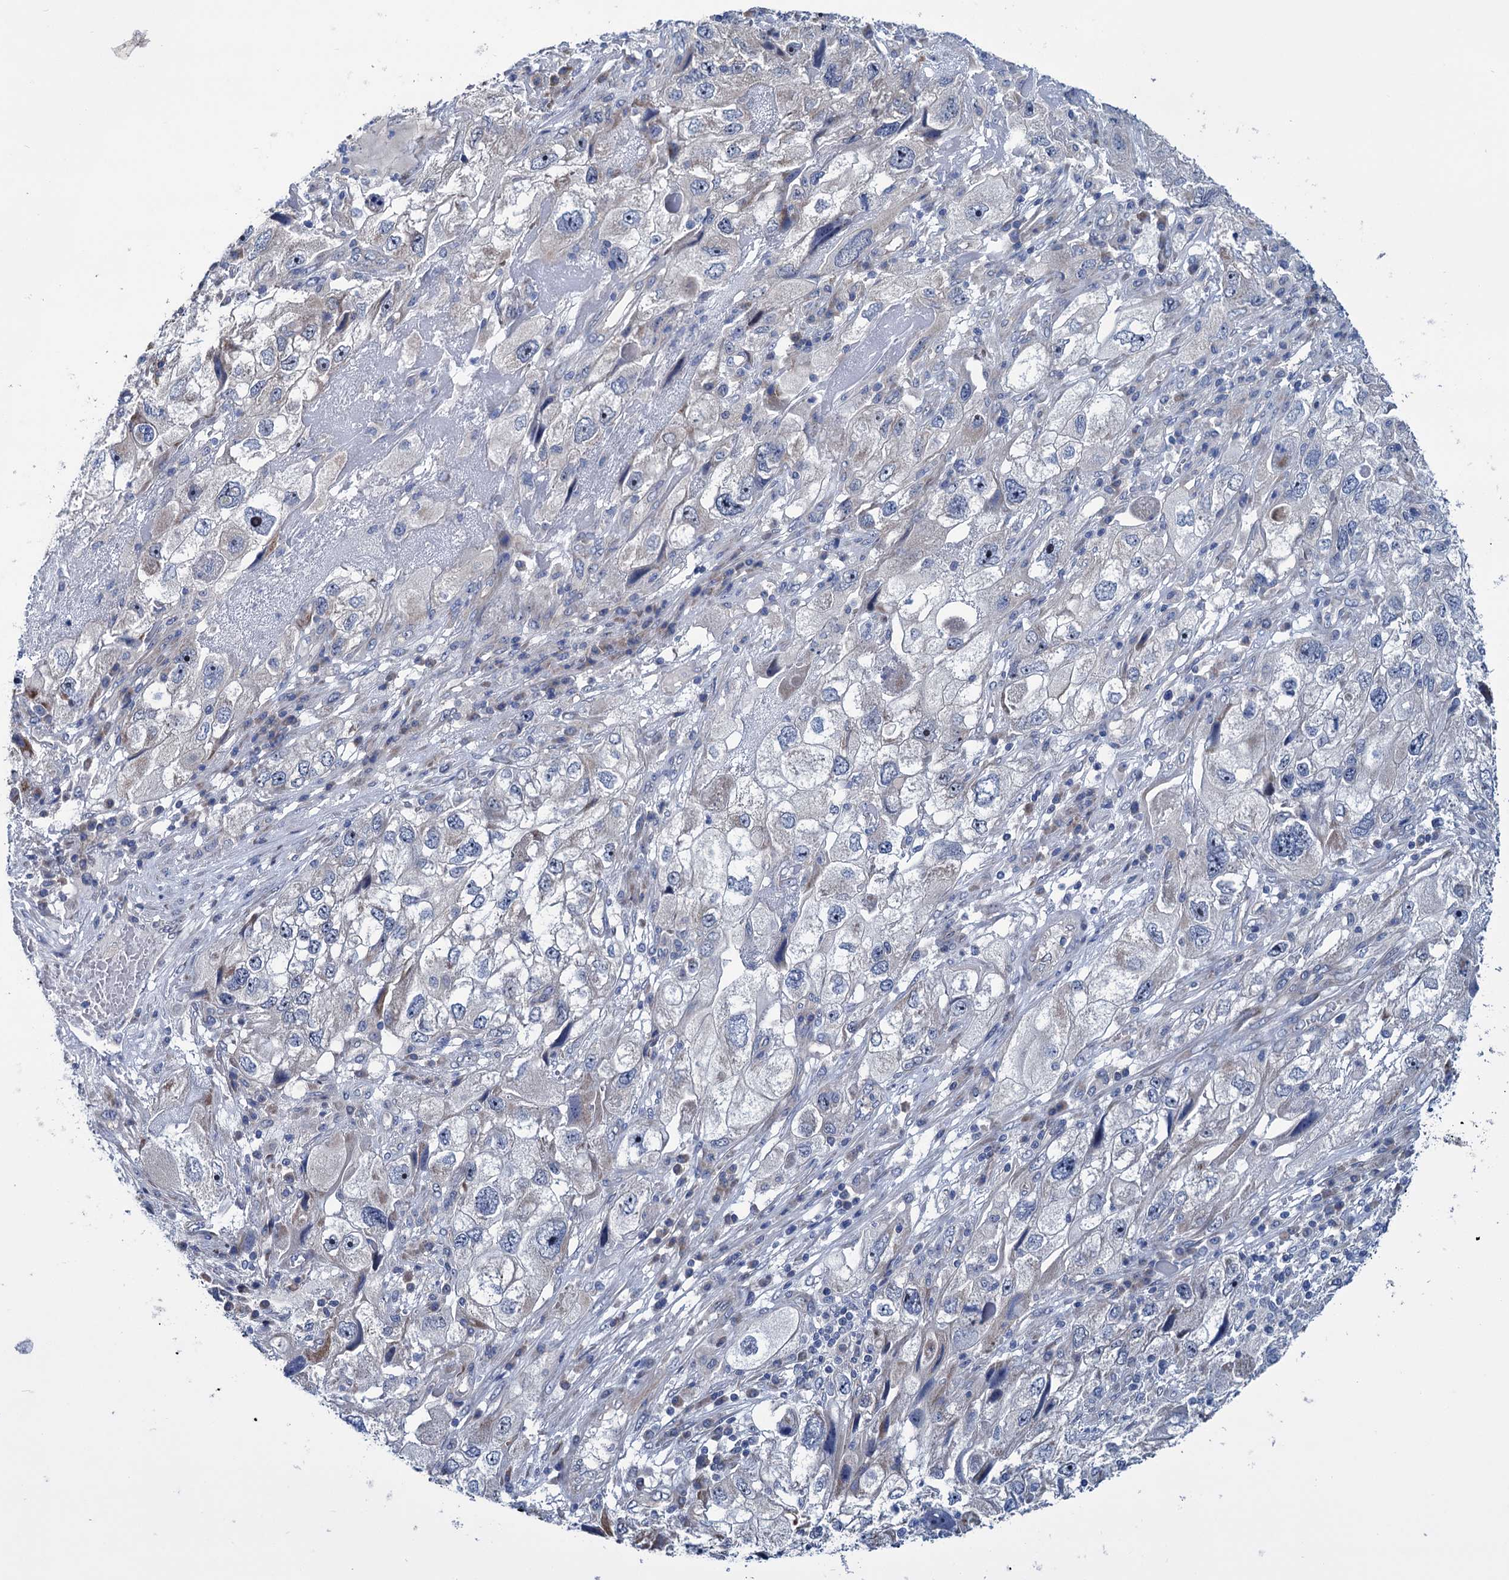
{"staining": {"intensity": "negative", "quantity": "none", "location": "none"}, "tissue": "endometrial cancer", "cell_type": "Tumor cells", "image_type": "cancer", "snomed": [{"axis": "morphology", "description": "Adenocarcinoma, NOS"}, {"axis": "topography", "description": "Endometrium"}], "caption": "Tumor cells show no significant staining in adenocarcinoma (endometrial).", "gene": "EYA4", "patient": {"sex": "female", "age": 49}}